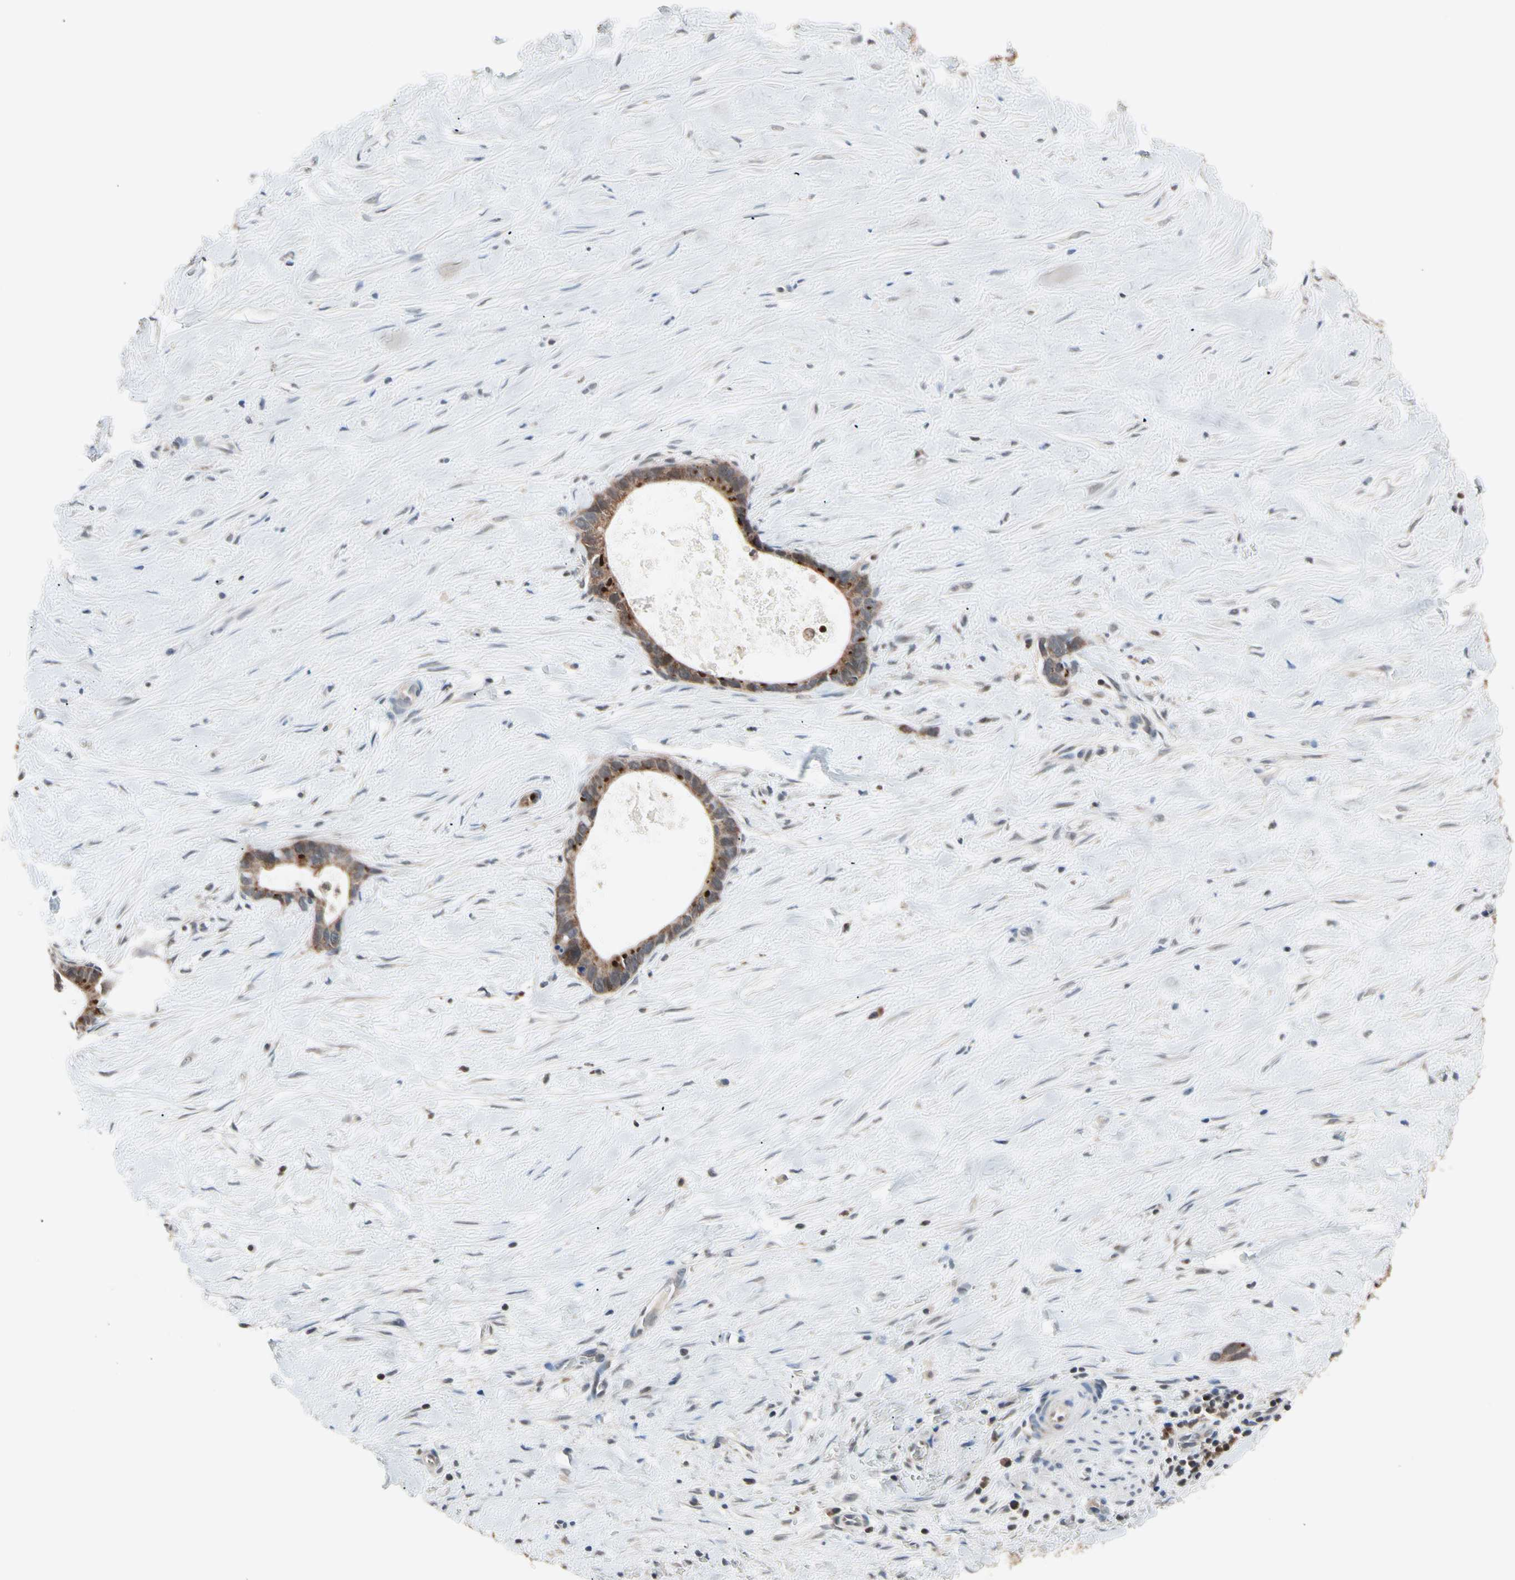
{"staining": {"intensity": "moderate", "quantity": ">75%", "location": "cytoplasmic/membranous"}, "tissue": "liver cancer", "cell_type": "Tumor cells", "image_type": "cancer", "snomed": [{"axis": "morphology", "description": "Cholangiocarcinoma"}, {"axis": "topography", "description": "Liver"}], "caption": "Immunohistochemical staining of liver cancer (cholangiocarcinoma) shows moderate cytoplasmic/membranous protein expression in about >75% of tumor cells.", "gene": "MTHFS", "patient": {"sex": "female", "age": 55}}